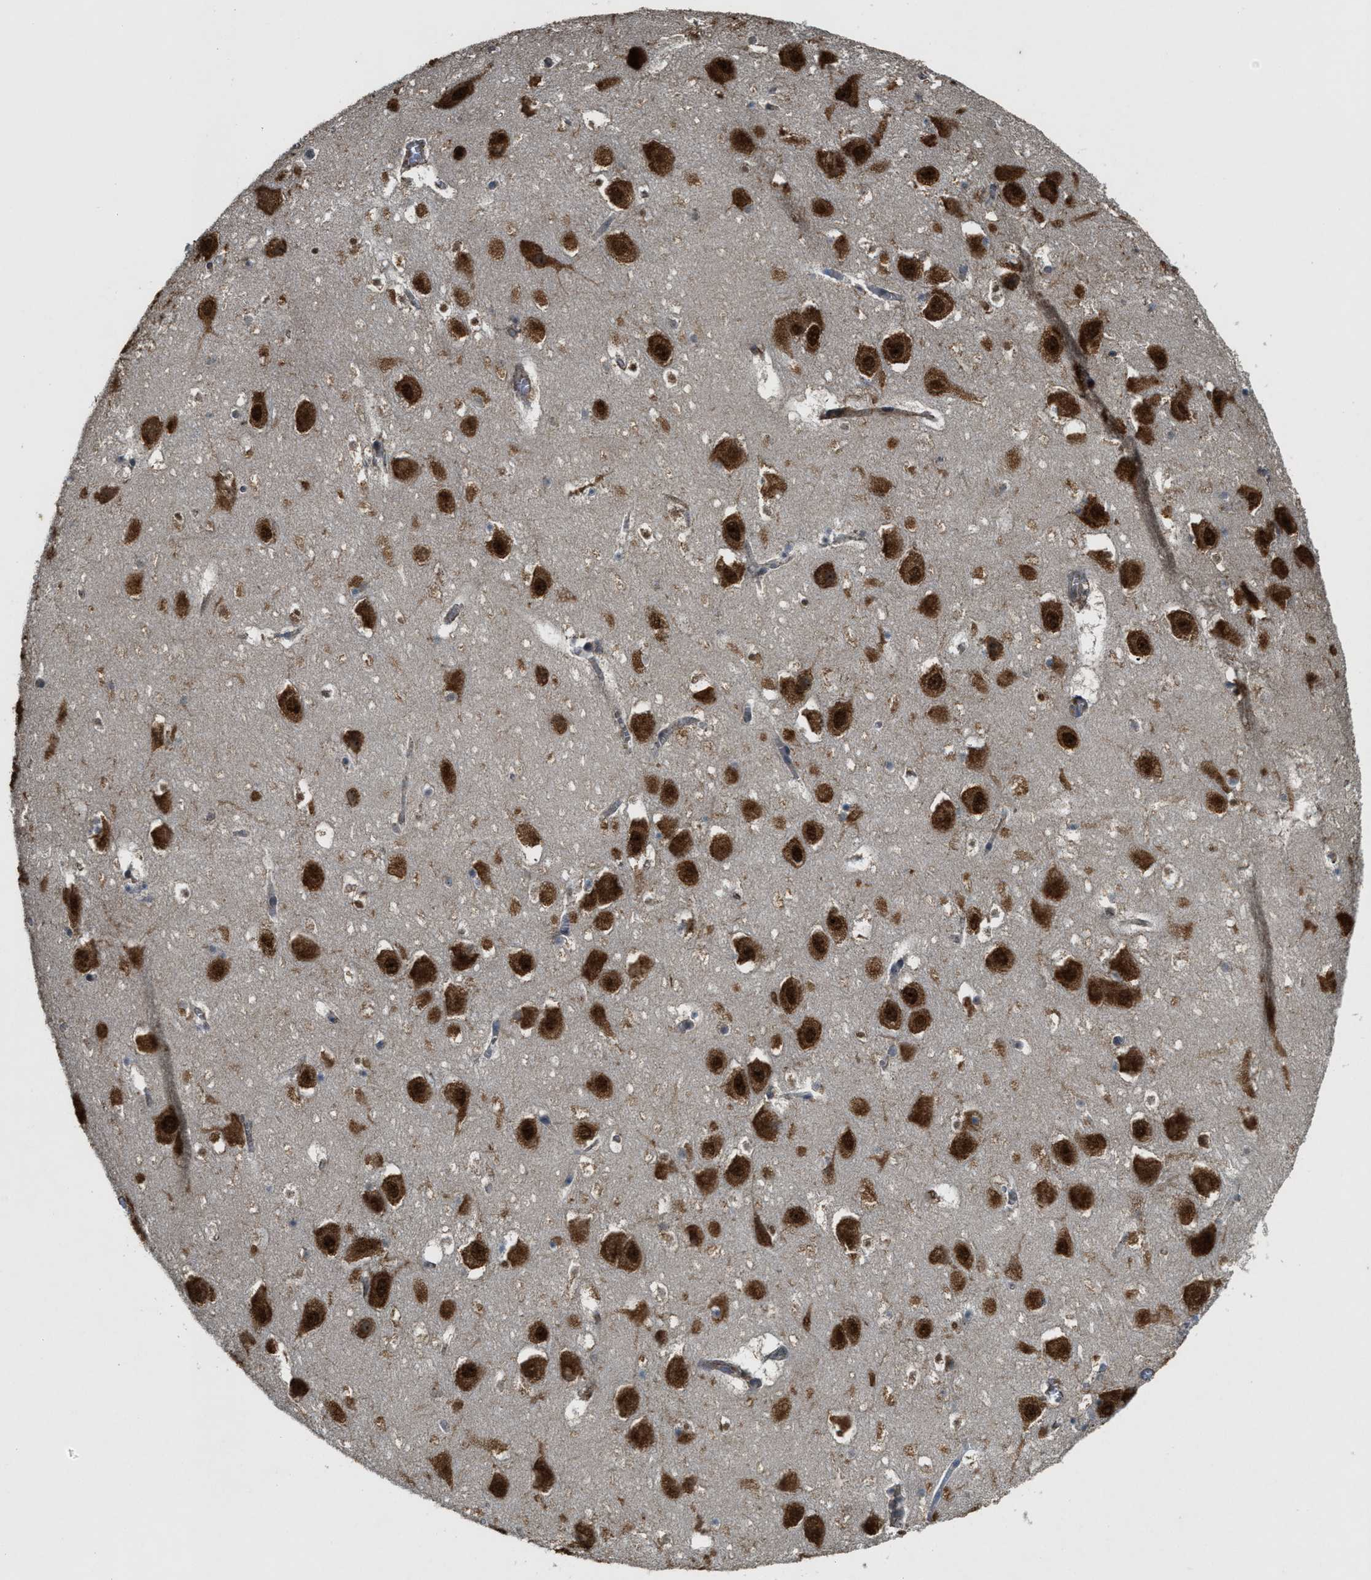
{"staining": {"intensity": "moderate", "quantity": "25%-75%", "location": "cytoplasmic/membranous"}, "tissue": "hippocampus", "cell_type": "Glial cells", "image_type": "normal", "snomed": [{"axis": "morphology", "description": "Normal tissue, NOS"}, {"axis": "topography", "description": "Hippocampus"}], "caption": "An image showing moderate cytoplasmic/membranous staining in approximately 25%-75% of glial cells in normal hippocampus, as visualized by brown immunohistochemical staining.", "gene": "ARHGEF5", "patient": {"sex": "male", "age": 45}}